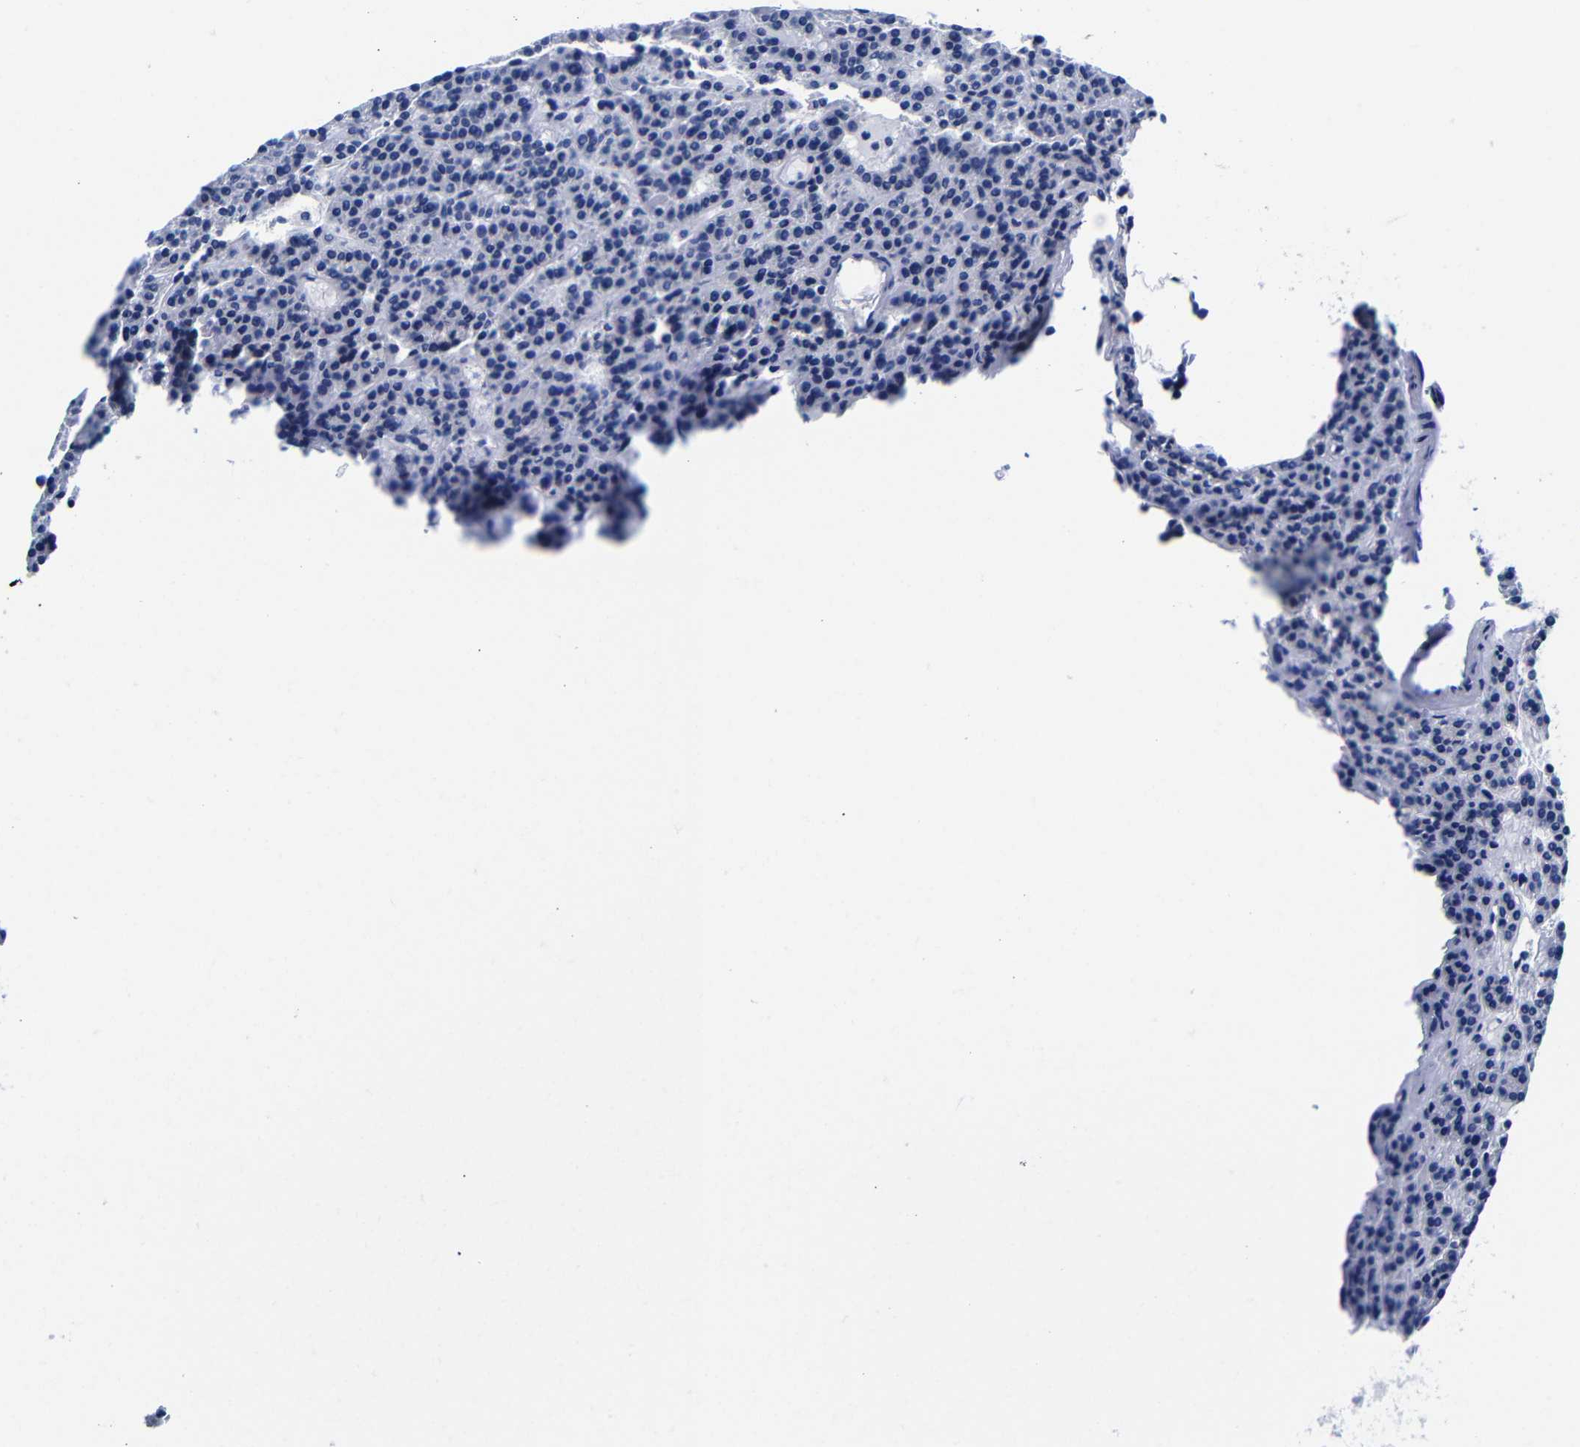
{"staining": {"intensity": "negative", "quantity": "none", "location": "none"}, "tissue": "parathyroid gland", "cell_type": "Glandular cells", "image_type": "normal", "snomed": [{"axis": "morphology", "description": "Normal tissue, NOS"}, {"axis": "morphology", "description": "Adenoma, NOS"}, {"axis": "topography", "description": "Parathyroid gland"}], "caption": "An image of human parathyroid gland is negative for staining in glandular cells. (DAB (3,3'-diaminobenzidine) IHC visualized using brightfield microscopy, high magnification).", "gene": "CLEC4G", "patient": {"sex": "female", "age": 51}}